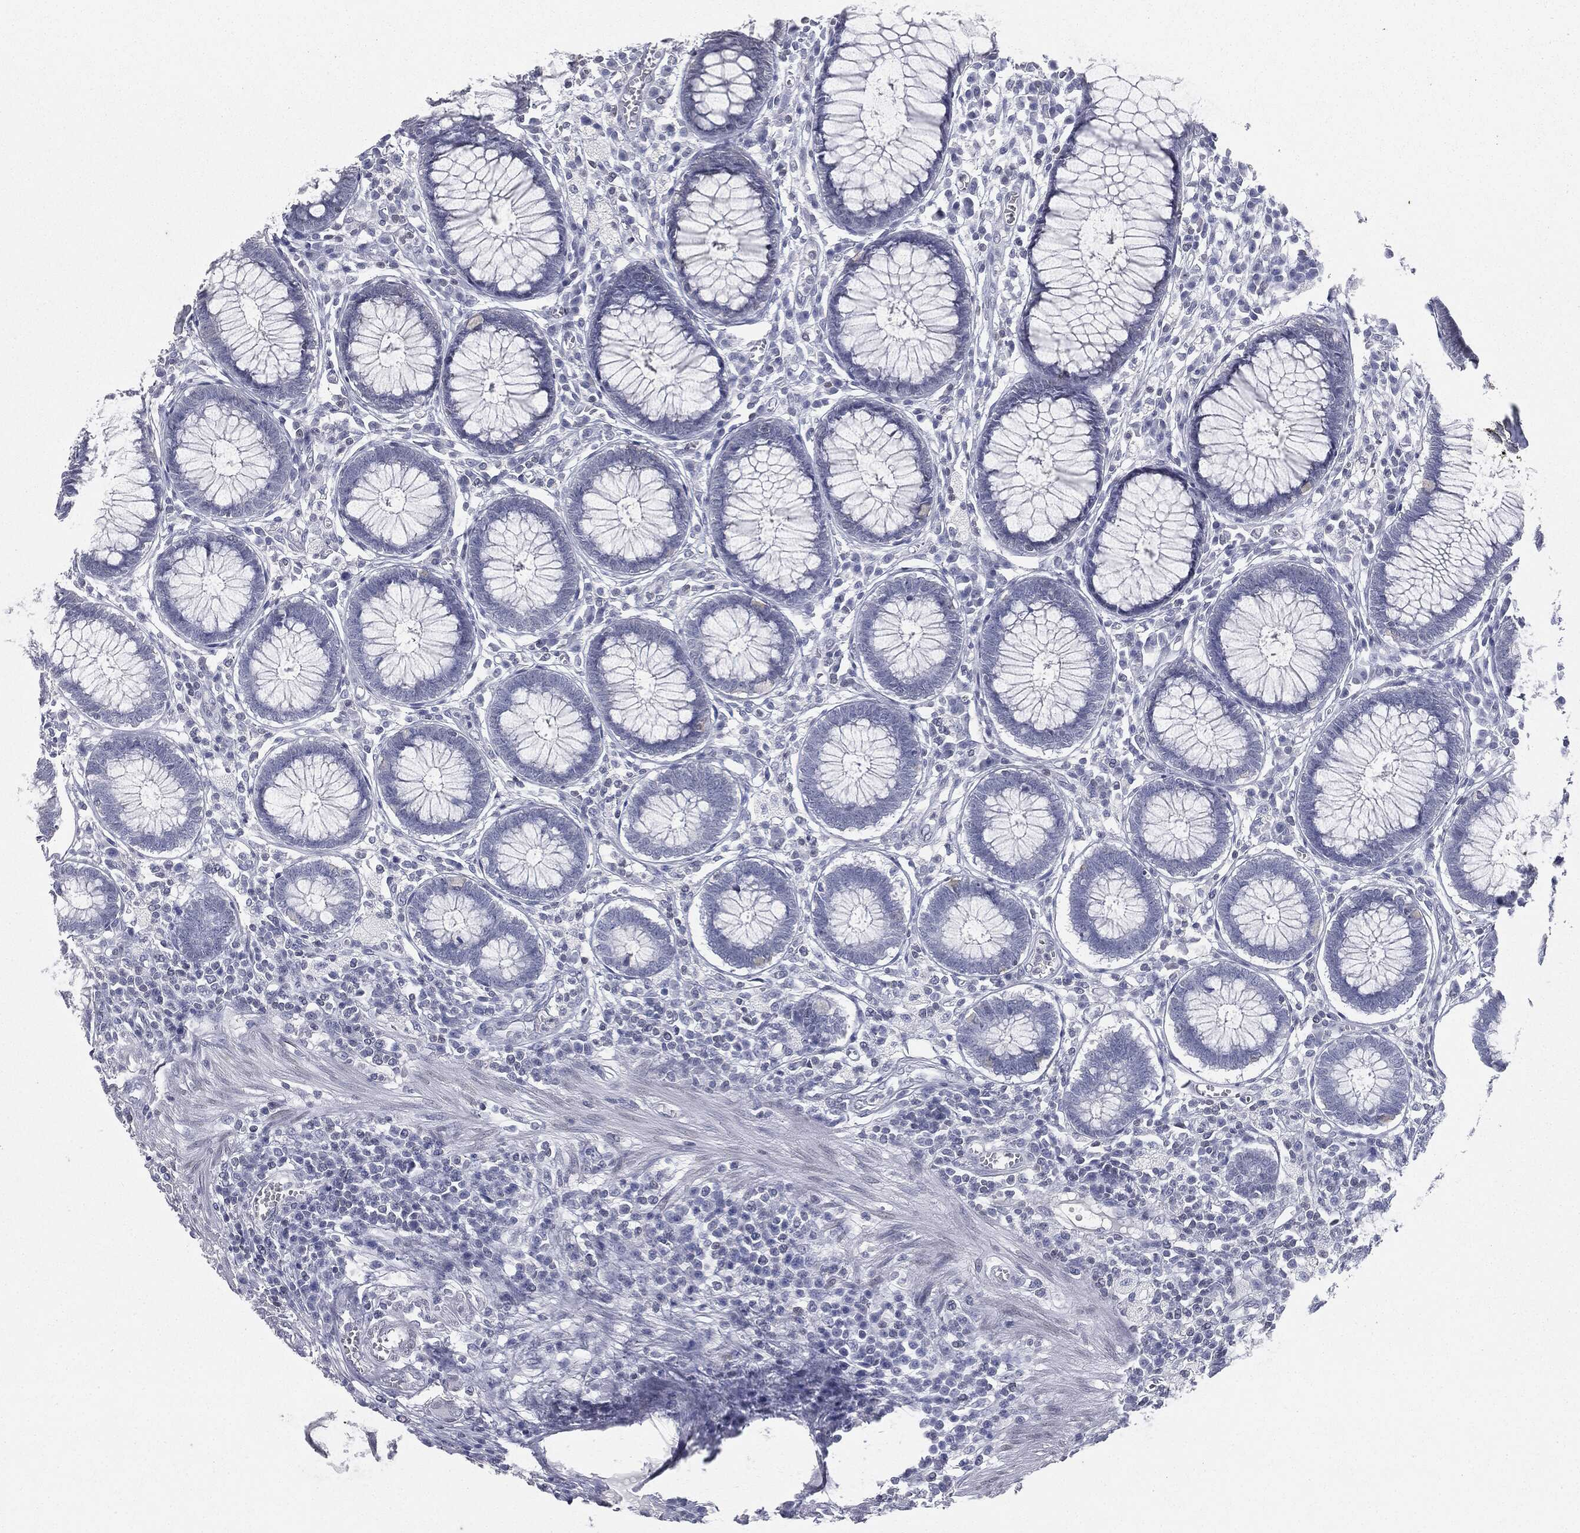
{"staining": {"intensity": "negative", "quantity": "none", "location": "none"}, "tissue": "colon", "cell_type": "Endothelial cells", "image_type": "normal", "snomed": [{"axis": "morphology", "description": "Normal tissue, NOS"}, {"axis": "topography", "description": "Colon"}], "caption": "Benign colon was stained to show a protein in brown. There is no significant positivity in endothelial cells. Brightfield microscopy of immunohistochemistry stained with DAB (brown) and hematoxylin (blue), captured at high magnification.", "gene": "ALDOB", "patient": {"sex": "male", "age": 65}}